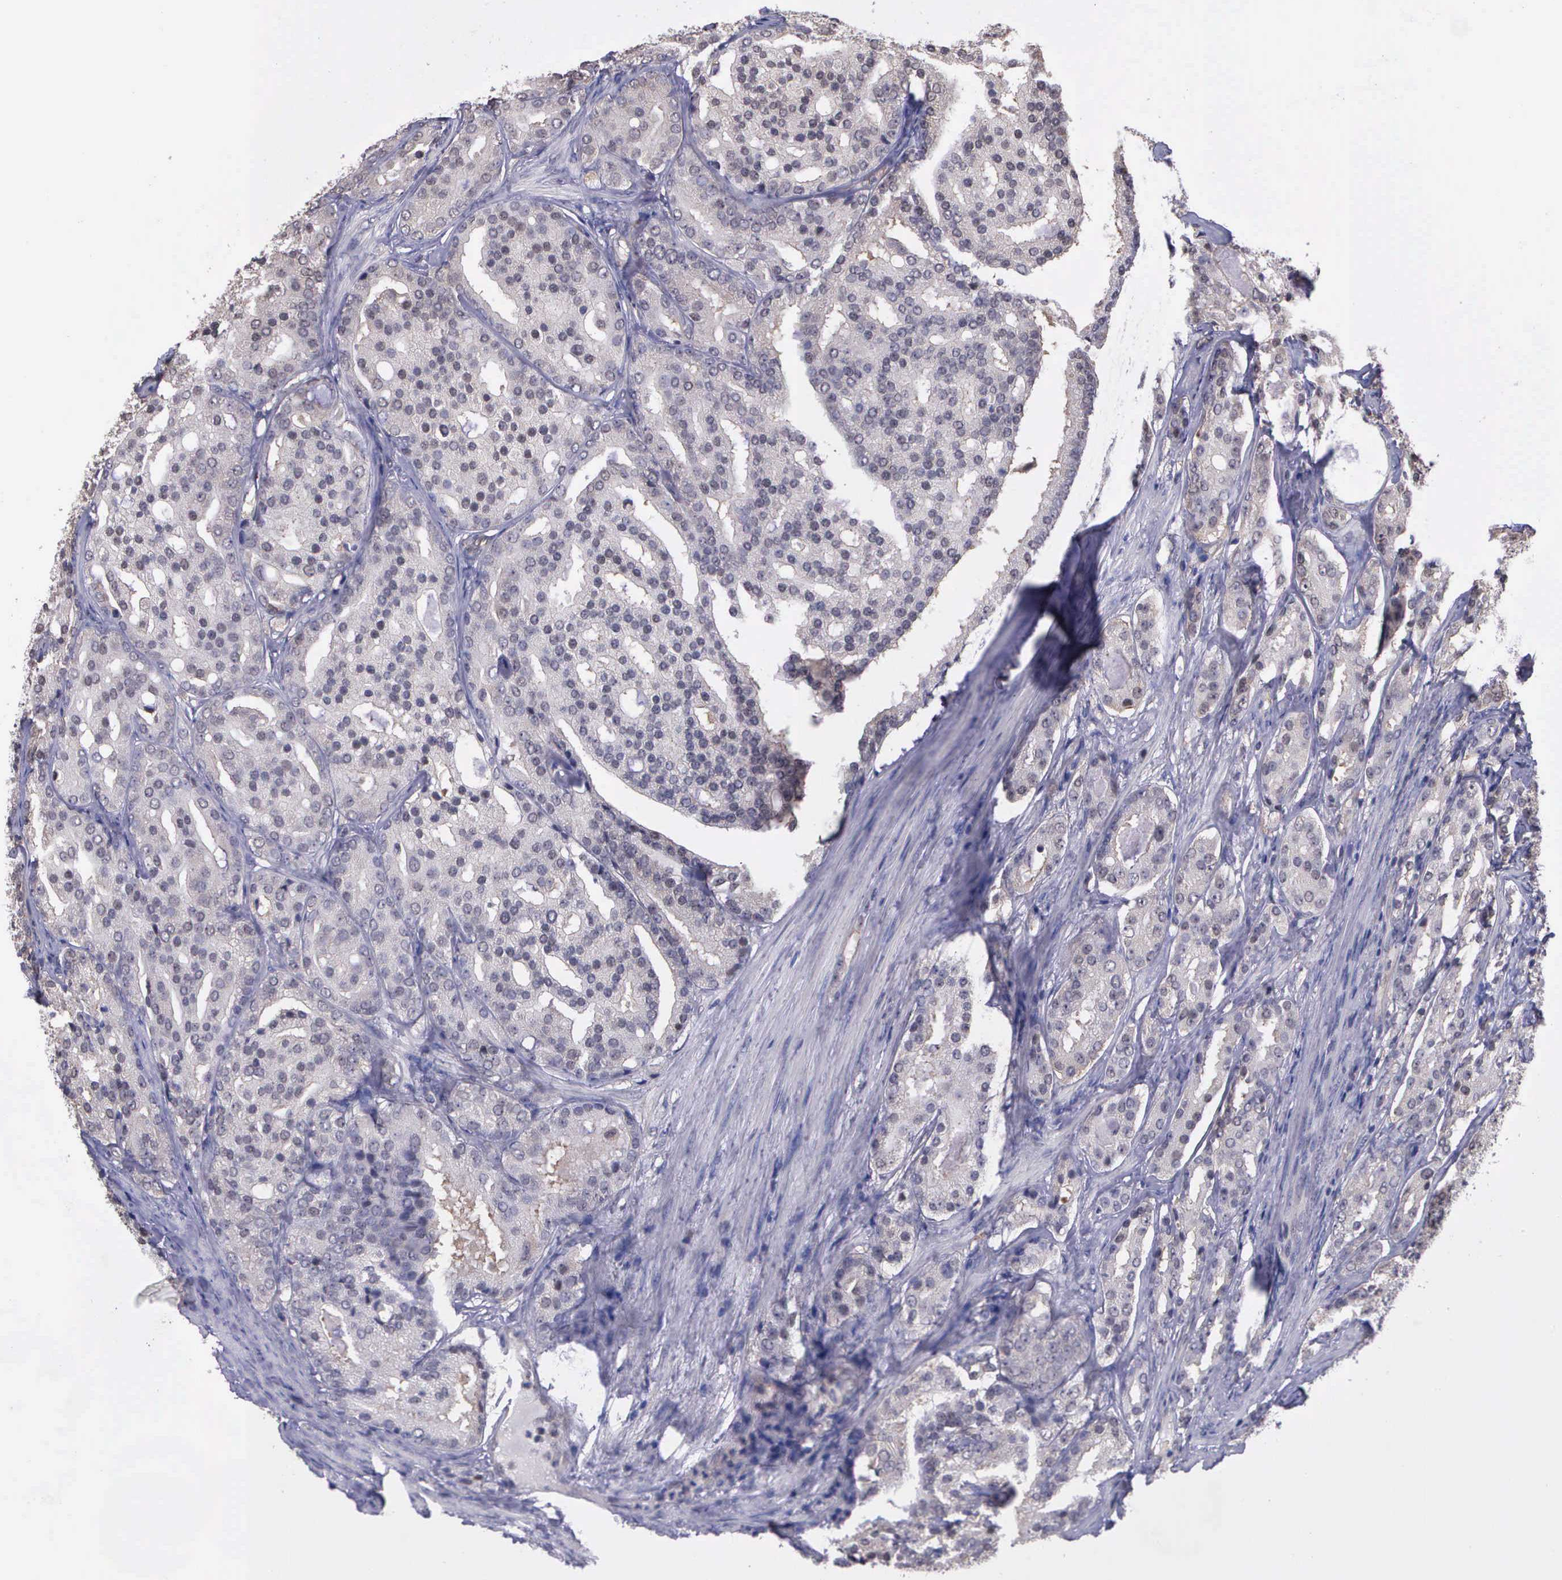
{"staining": {"intensity": "weak", "quantity": "25%-75%", "location": "cytoplasmic/membranous"}, "tissue": "prostate cancer", "cell_type": "Tumor cells", "image_type": "cancer", "snomed": [{"axis": "morphology", "description": "Adenocarcinoma, High grade"}, {"axis": "topography", "description": "Prostate"}], "caption": "IHC micrograph of neoplastic tissue: adenocarcinoma (high-grade) (prostate) stained using immunohistochemistry displays low levels of weak protein expression localized specifically in the cytoplasmic/membranous of tumor cells, appearing as a cytoplasmic/membranous brown color.", "gene": "PSMC1", "patient": {"sex": "male", "age": 64}}